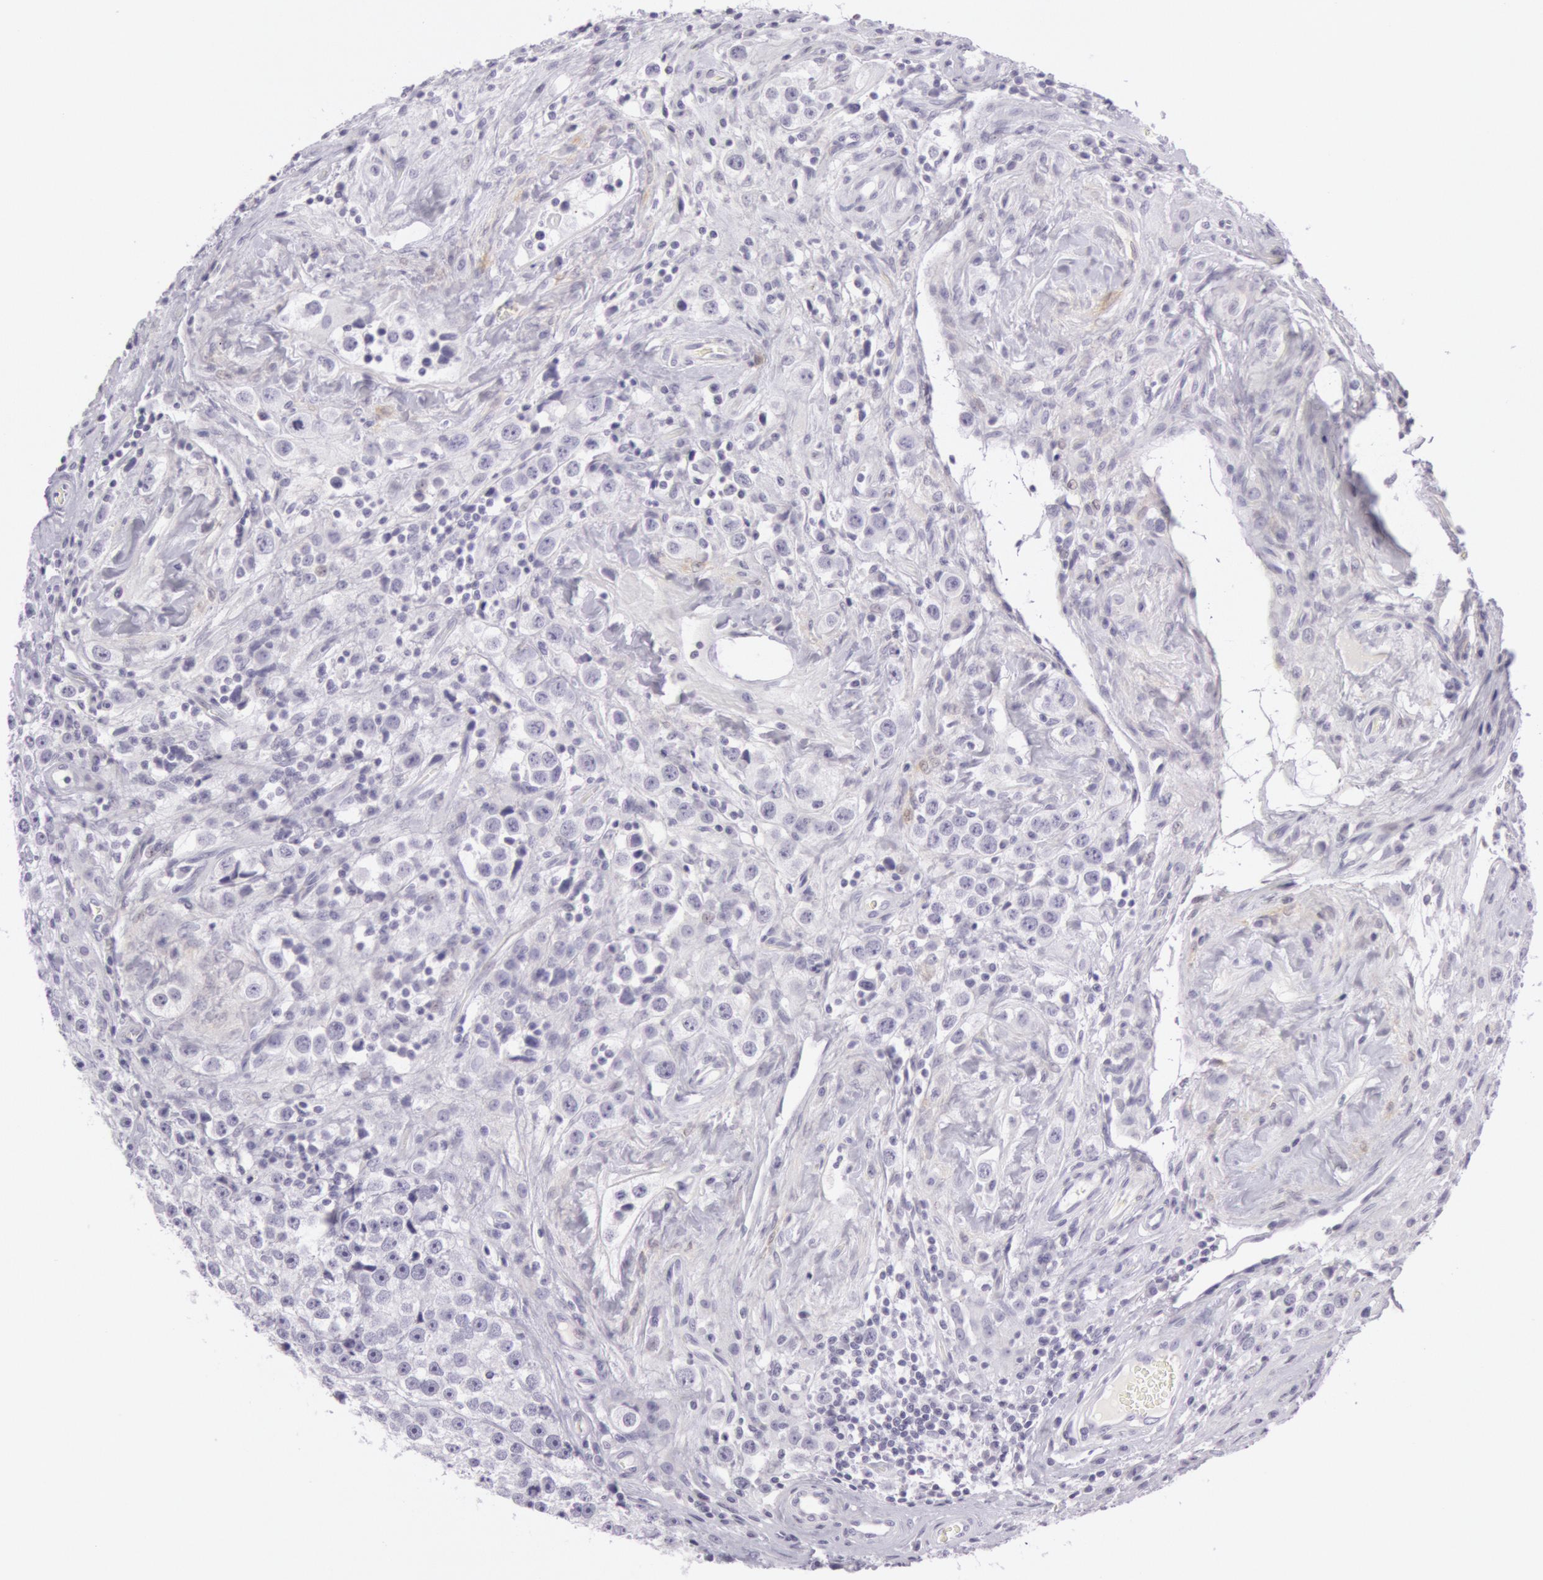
{"staining": {"intensity": "negative", "quantity": "none", "location": "none"}, "tissue": "testis cancer", "cell_type": "Tumor cells", "image_type": "cancer", "snomed": [{"axis": "morphology", "description": "Seminoma, NOS"}, {"axis": "topography", "description": "Testis"}], "caption": "This is an immunohistochemistry photomicrograph of human testis cancer. There is no positivity in tumor cells.", "gene": "CKB", "patient": {"sex": "male", "age": 32}}